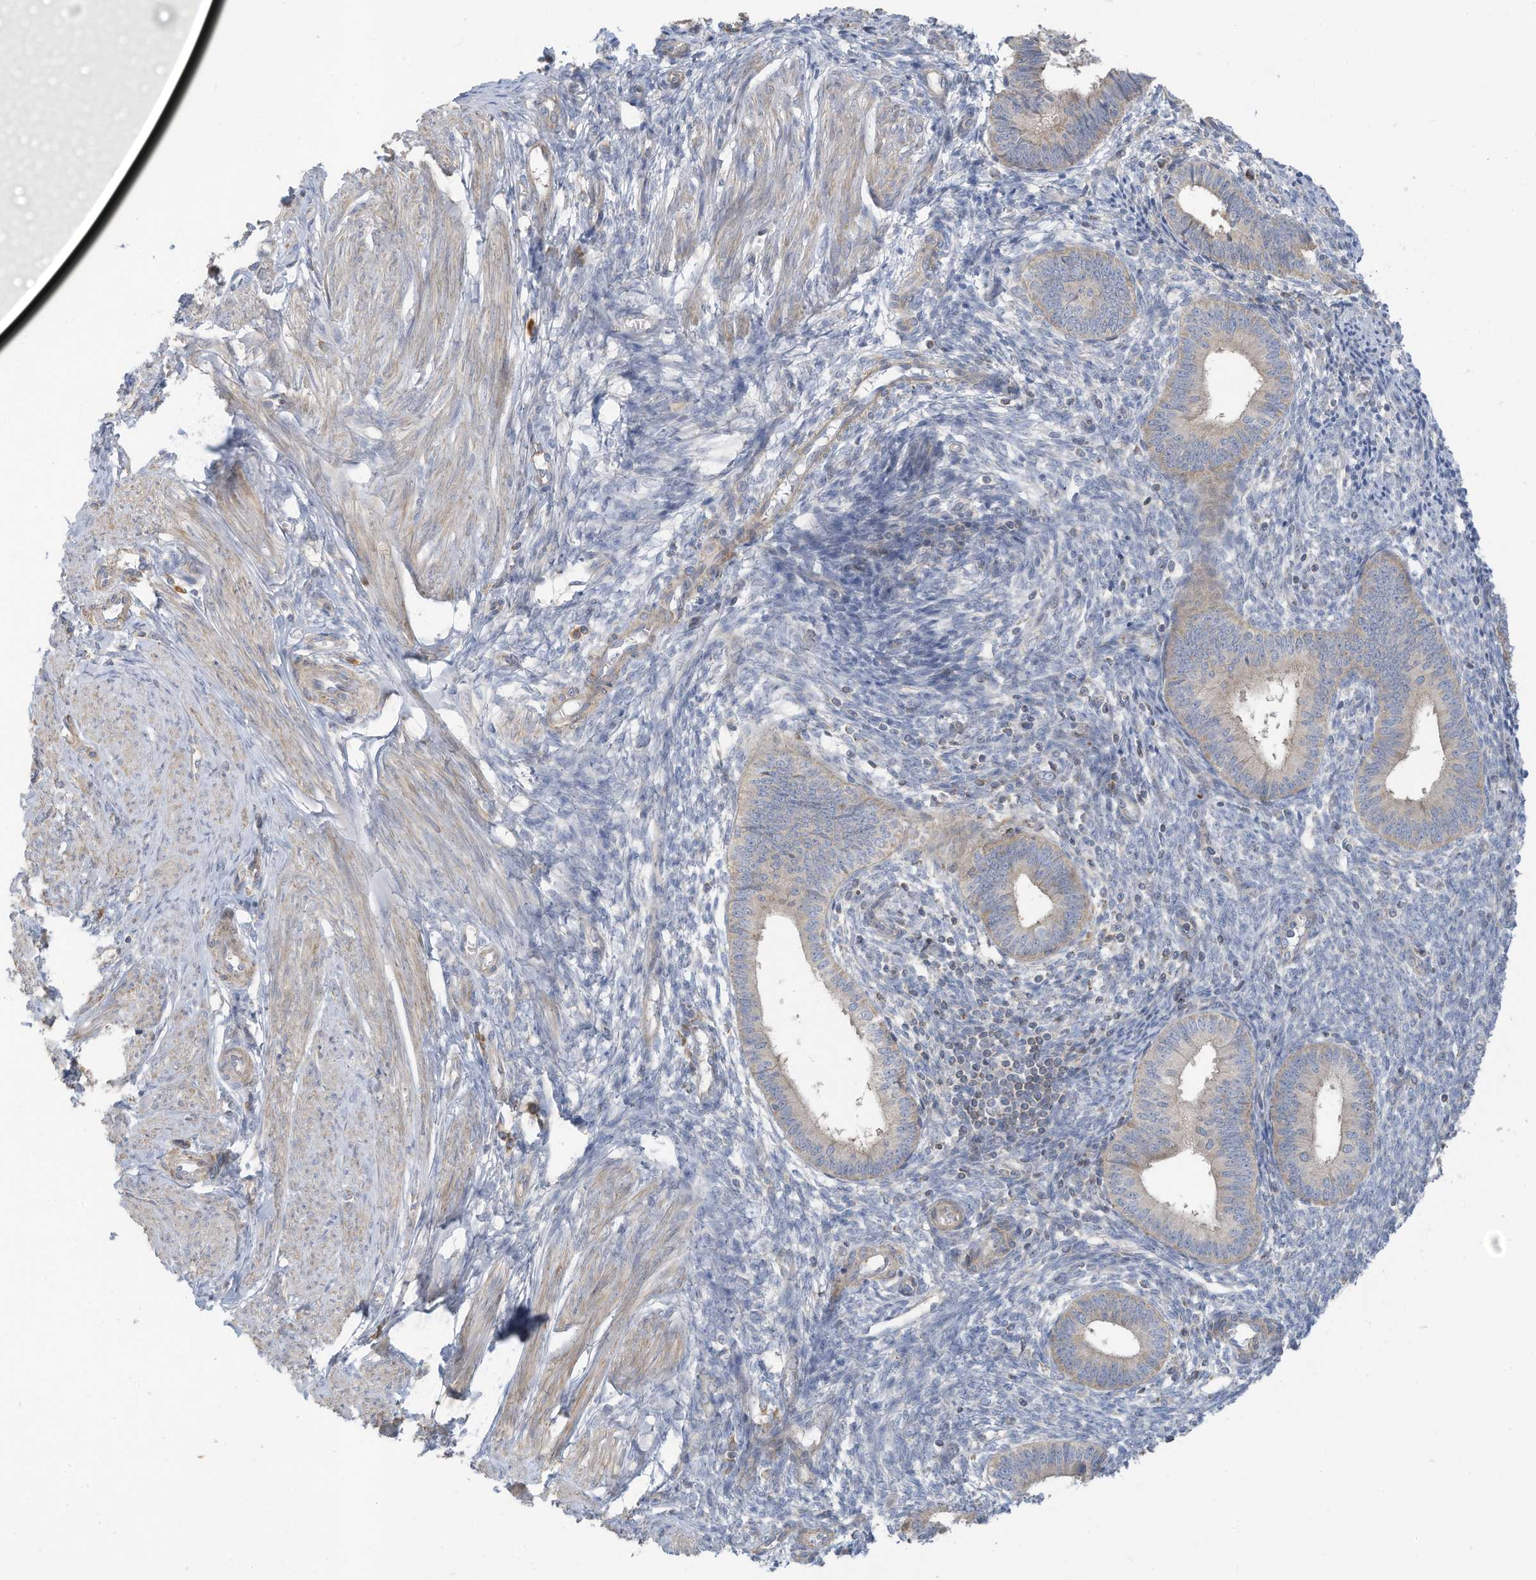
{"staining": {"intensity": "negative", "quantity": "none", "location": "none"}, "tissue": "endometrium", "cell_type": "Cells in endometrial stroma", "image_type": "normal", "snomed": [{"axis": "morphology", "description": "Normal tissue, NOS"}, {"axis": "topography", "description": "Endometrium"}], "caption": "A photomicrograph of human endometrium is negative for staining in cells in endometrial stroma. The staining was performed using DAB (3,3'-diaminobenzidine) to visualize the protein expression in brown, while the nuclei were stained in blue with hematoxylin (Magnification: 20x).", "gene": "GTPBP2", "patient": {"sex": "female", "age": 46}}